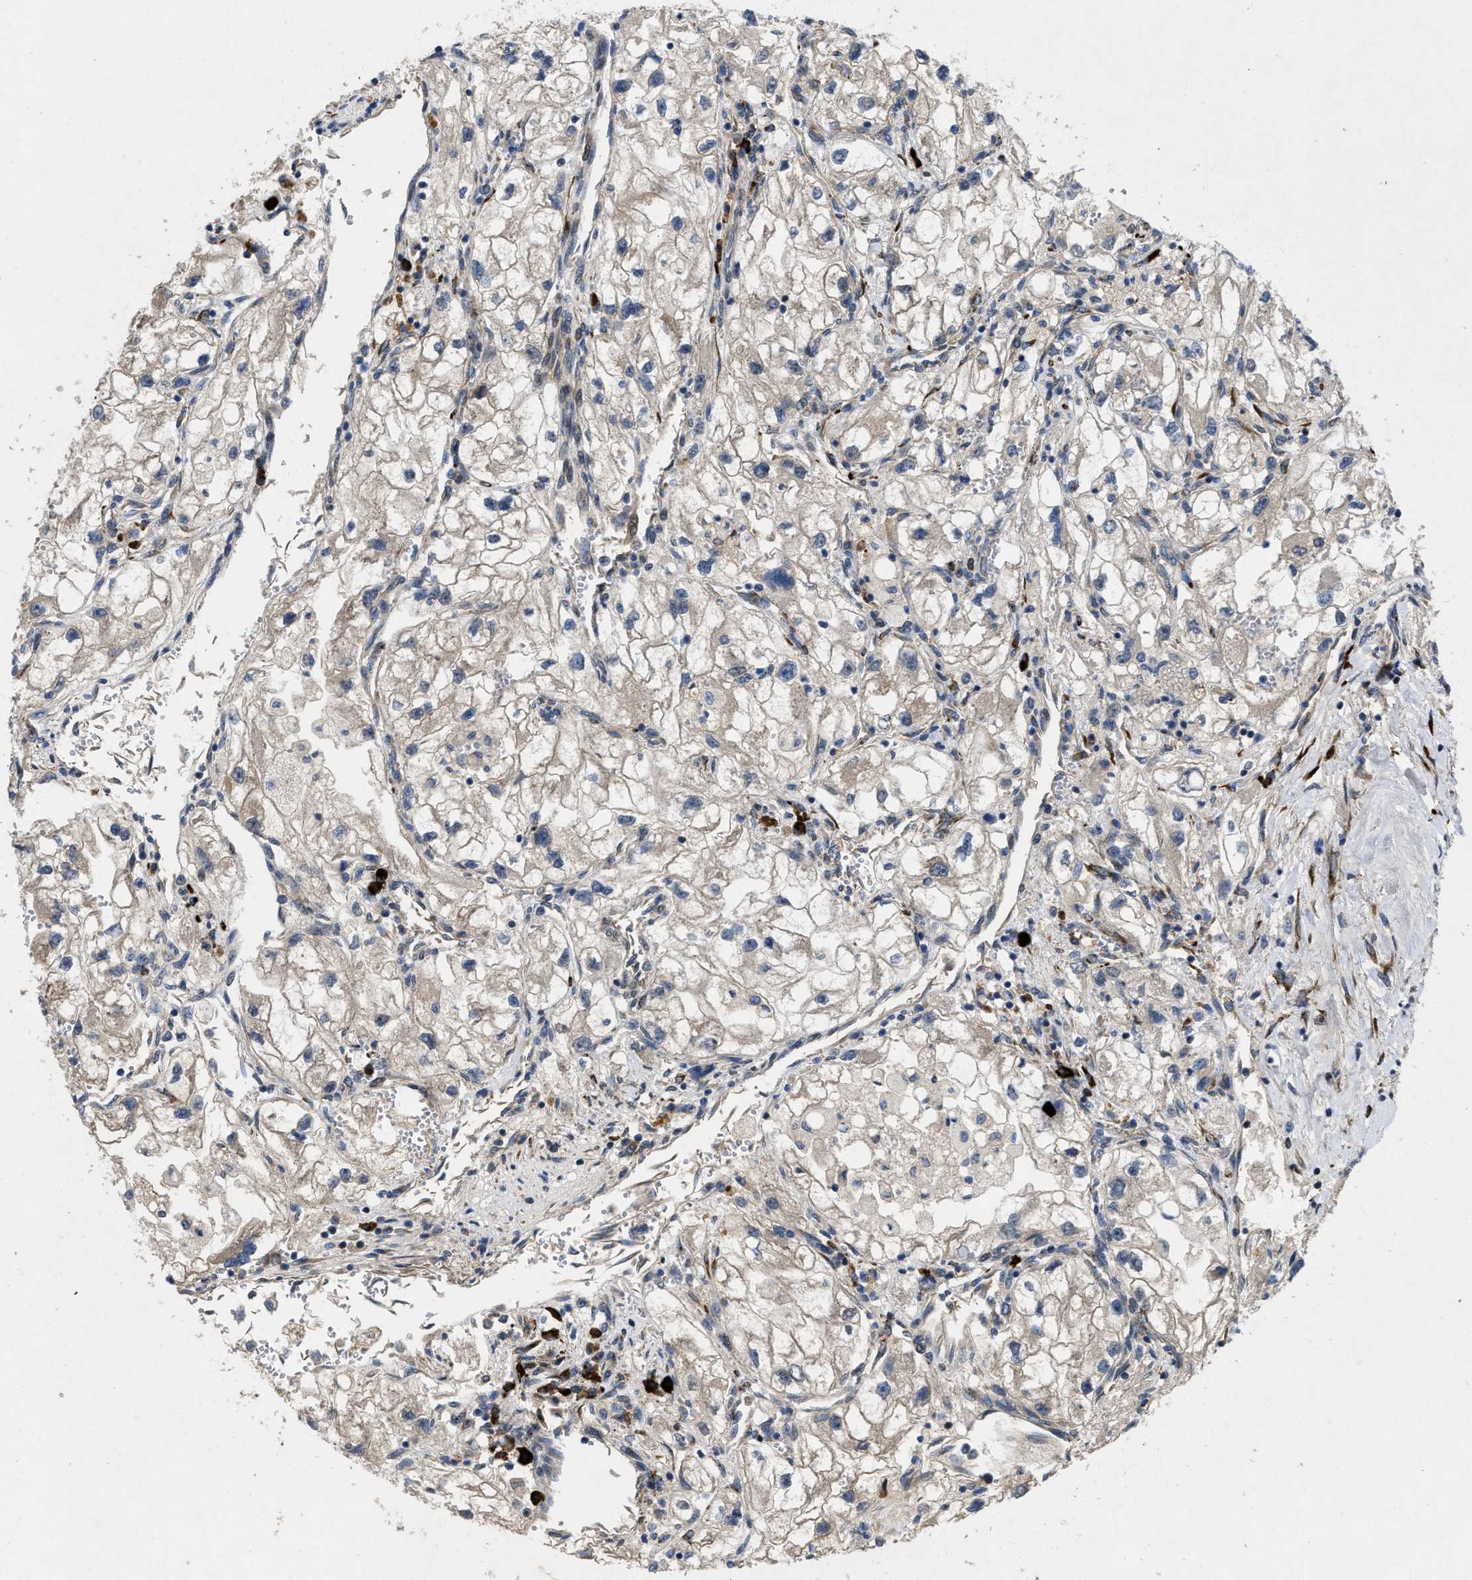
{"staining": {"intensity": "weak", "quantity": "<25%", "location": "cytoplasmic/membranous"}, "tissue": "renal cancer", "cell_type": "Tumor cells", "image_type": "cancer", "snomed": [{"axis": "morphology", "description": "Adenocarcinoma, NOS"}, {"axis": "topography", "description": "Kidney"}], "caption": "Human renal adenocarcinoma stained for a protein using immunohistochemistry shows no expression in tumor cells.", "gene": "HSPA12B", "patient": {"sex": "female", "age": 70}}